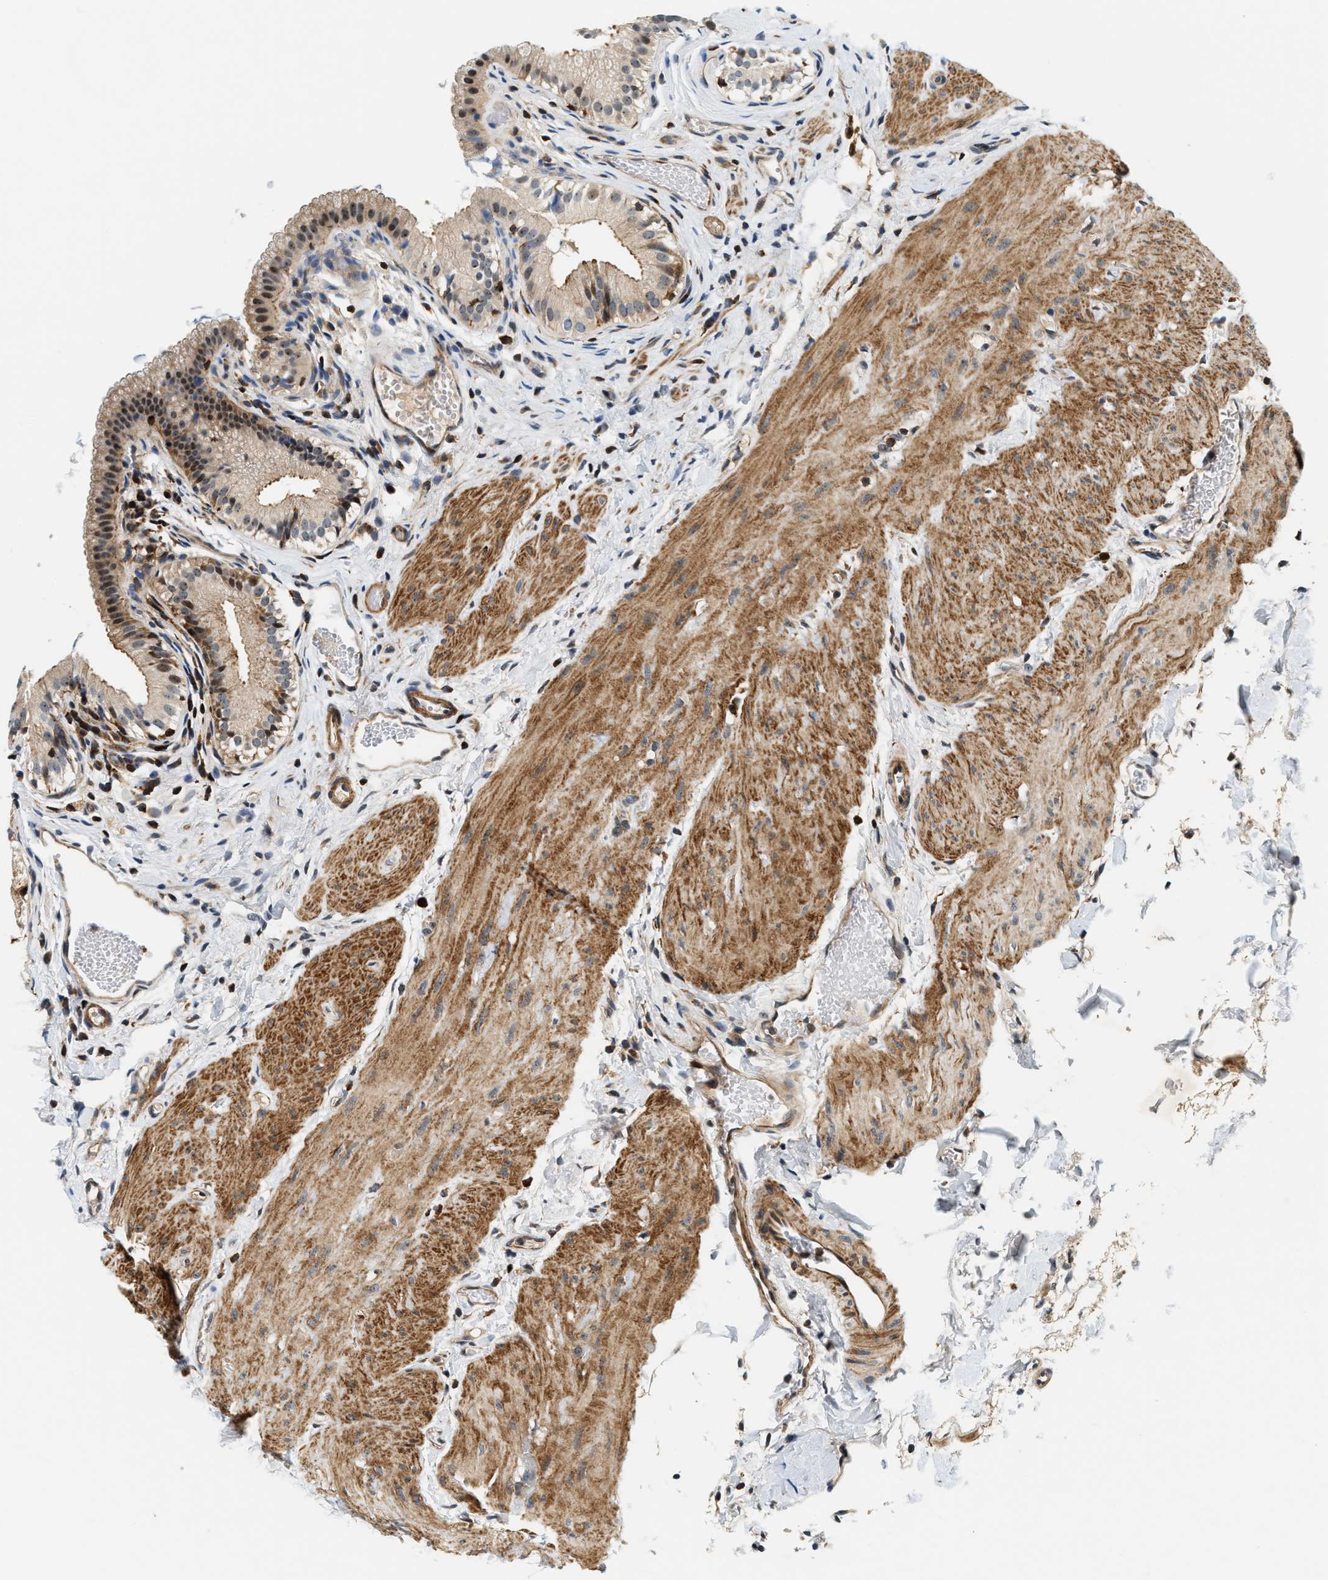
{"staining": {"intensity": "moderate", "quantity": ">75%", "location": "cytoplasmic/membranous,nuclear"}, "tissue": "gallbladder", "cell_type": "Glandular cells", "image_type": "normal", "snomed": [{"axis": "morphology", "description": "Normal tissue, NOS"}, {"axis": "topography", "description": "Gallbladder"}], "caption": "Protein positivity by IHC shows moderate cytoplasmic/membranous,nuclear staining in about >75% of glandular cells in benign gallbladder. (brown staining indicates protein expression, while blue staining denotes nuclei).", "gene": "SAMD9", "patient": {"sex": "female", "age": 26}}